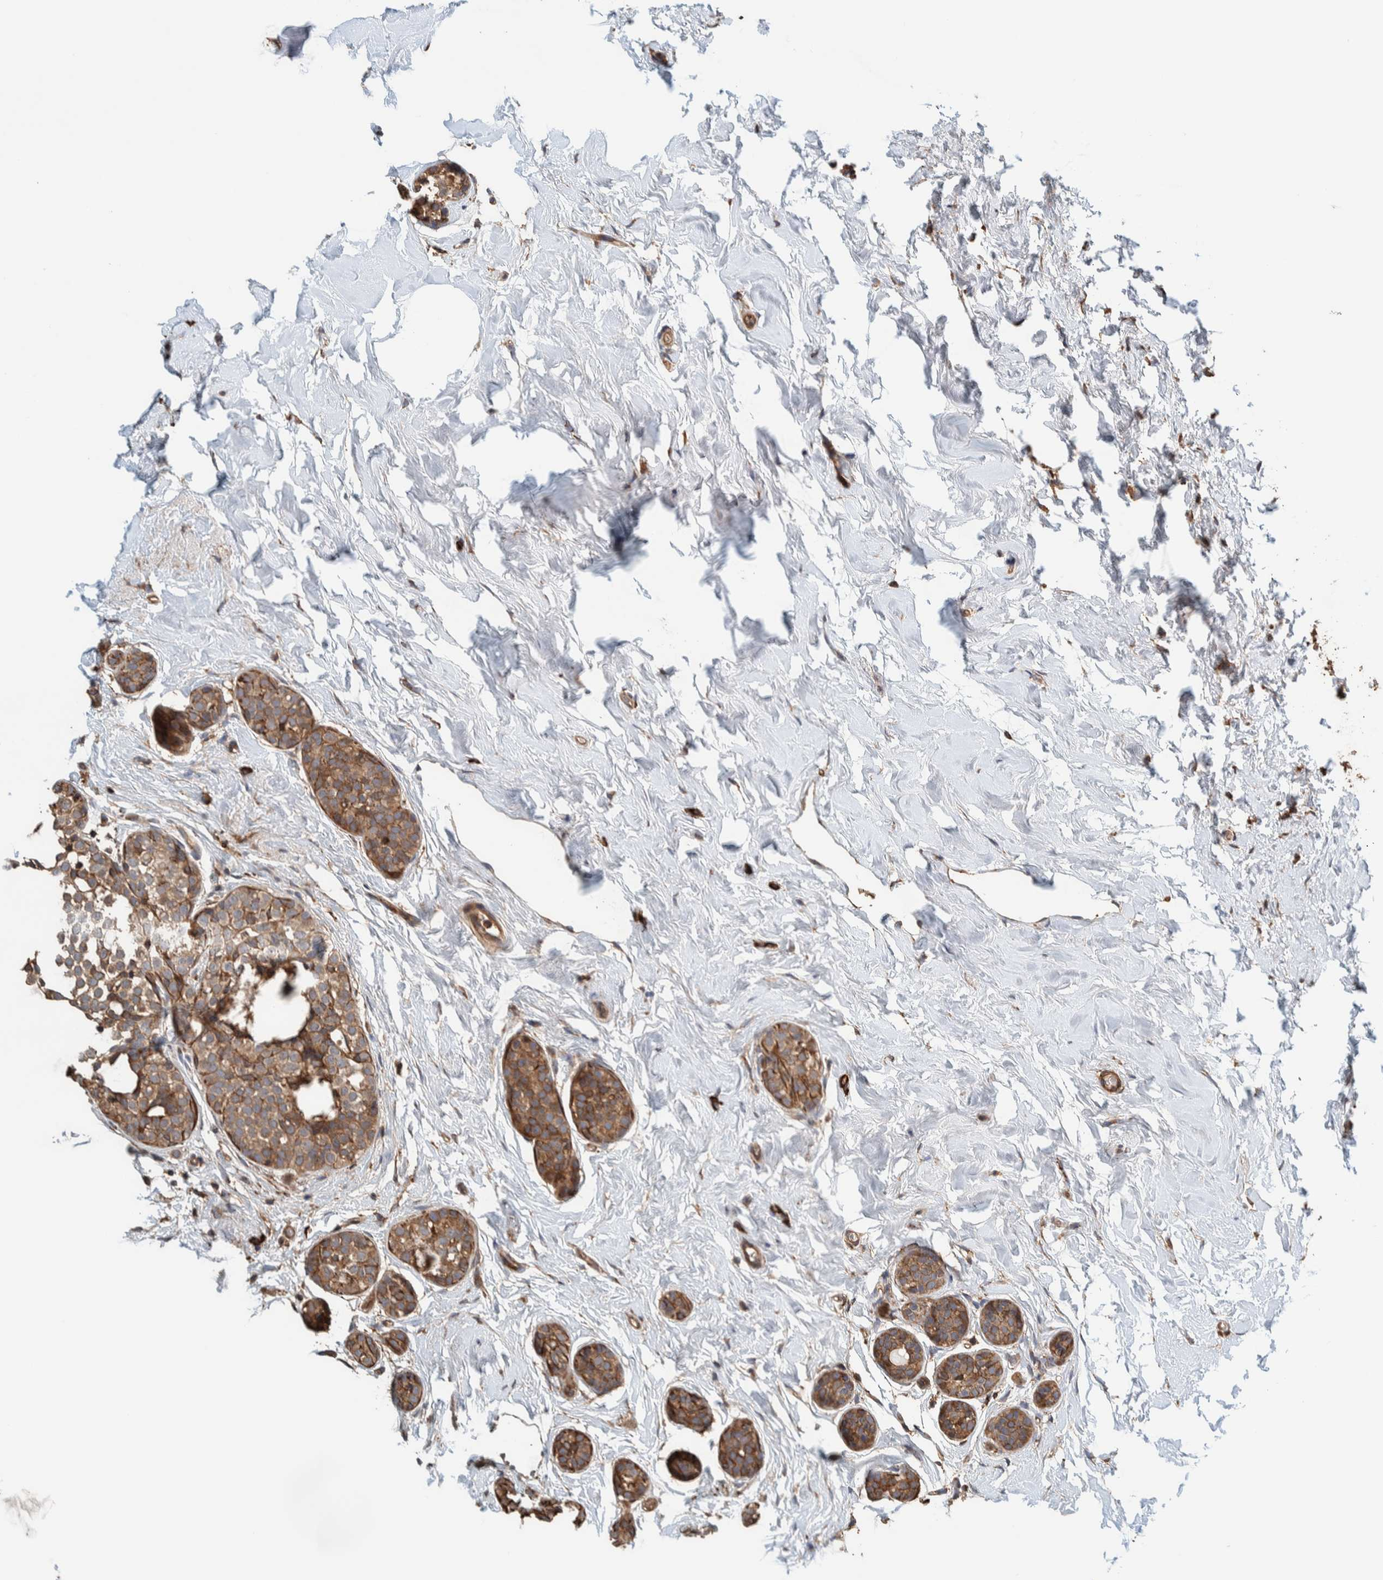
{"staining": {"intensity": "moderate", "quantity": ">75%", "location": "cytoplasmic/membranous"}, "tissue": "breast cancer", "cell_type": "Tumor cells", "image_type": "cancer", "snomed": [{"axis": "morphology", "description": "Duct carcinoma"}, {"axis": "topography", "description": "Breast"}], "caption": "Immunohistochemistry staining of invasive ductal carcinoma (breast), which displays medium levels of moderate cytoplasmic/membranous expression in approximately >75% of tumor cells indicating moderate cytoplasmic/membranous protein positivity. The staining was performed using DAB (brown) for protein detection and nuclei were counterstained in hematoxylin (blue).", "gene": "PLA2G3", "patient": {"sex": "female", "age": 55}}